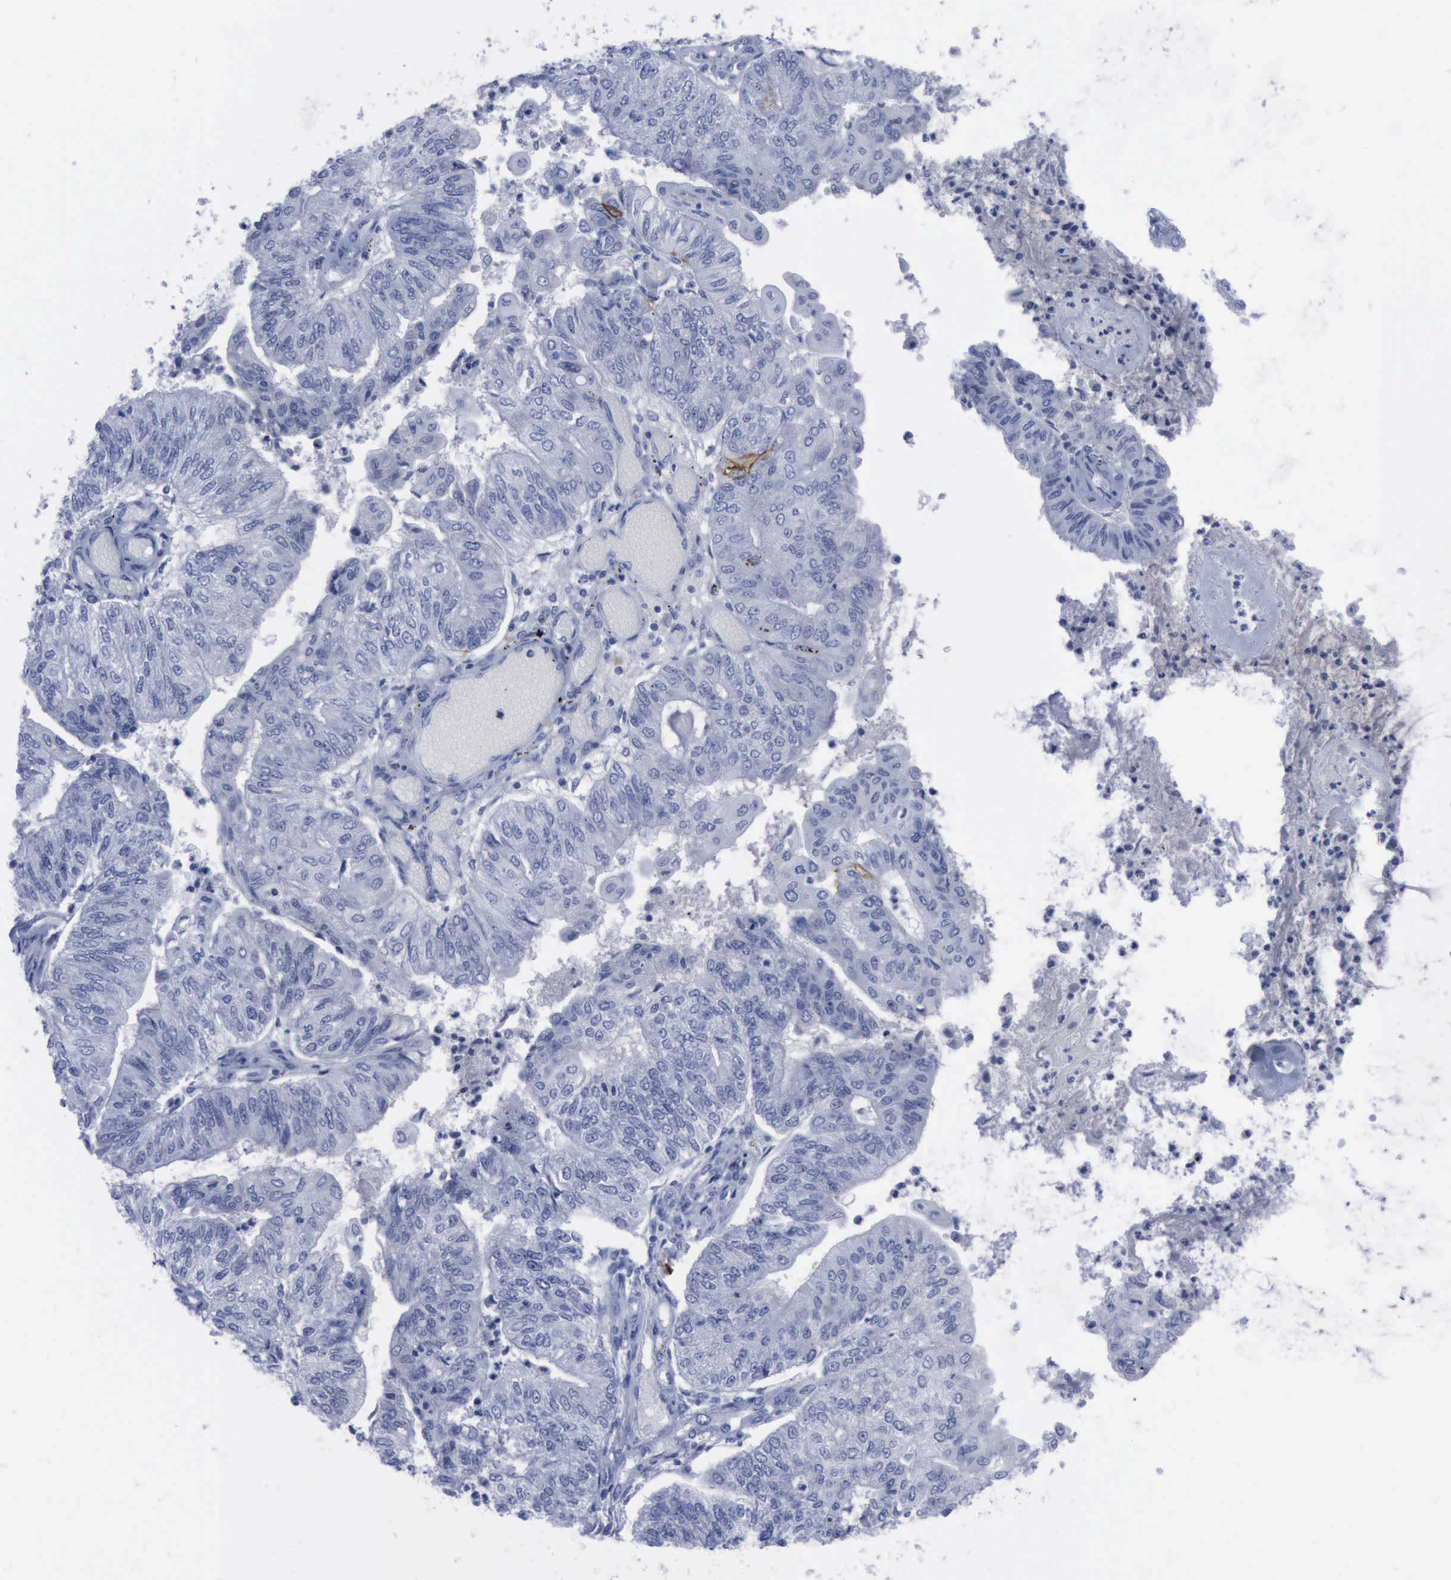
{"staining": {"intensity": "negative", "quantity": "none", "location": "none"}, "tissue": "endometrial cancer", "cell_type": "Tumor cells", "image_type": "cancer", "snomed": [{"axis": "morphology", "description": "Adenocarcinoma, NOS"}, {"axis": "topography", "description": "Endometrium"}], "caption": "Endometrial cancer stained for a protein using immunohistochemistry (IHC) shows no positivity tumor cells.", "gene": "NGFR", "patient": {"sex": "female", "age": 59}}